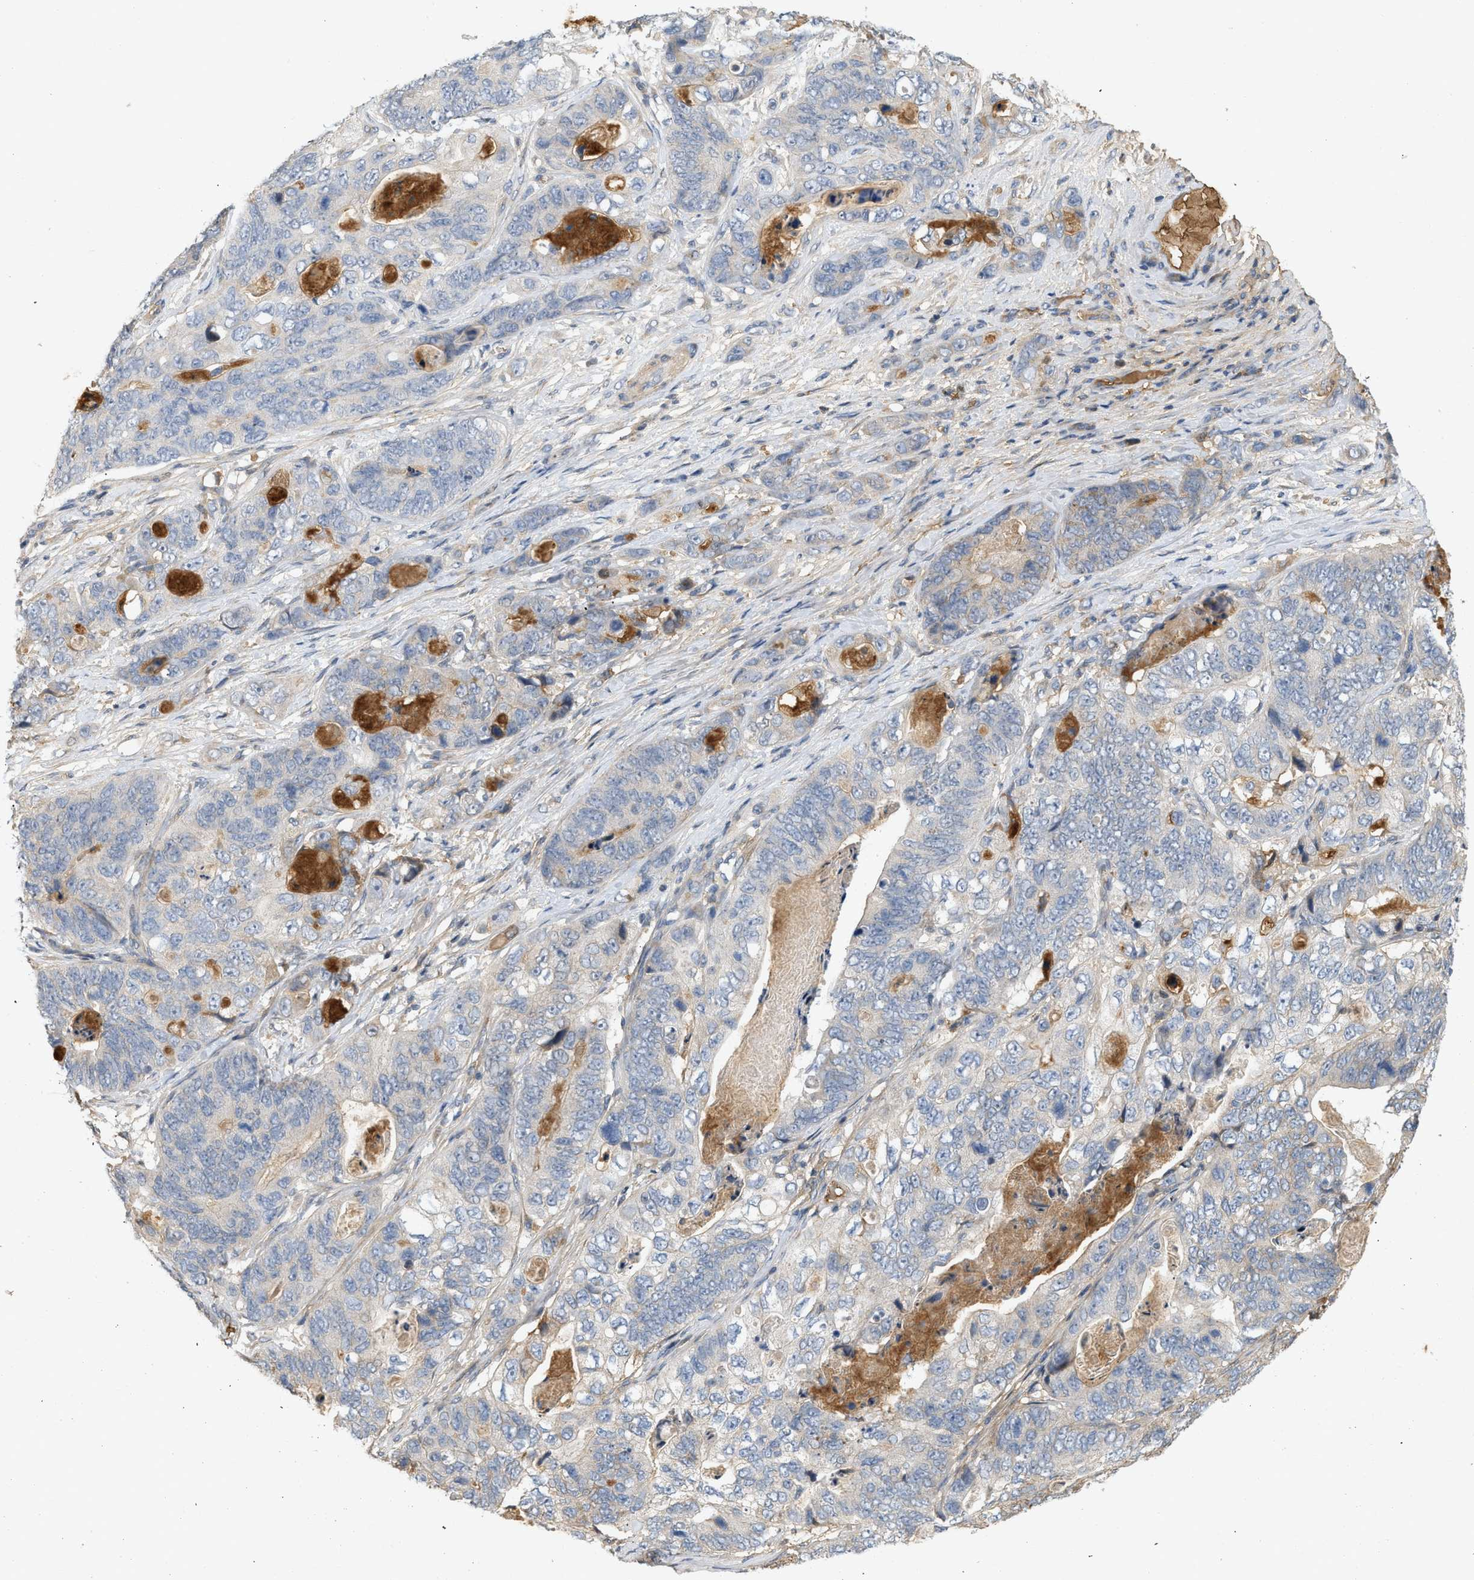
{"staining": {"intensity": "moderate", "quantity": "<25%", "location": "cytoplasmic/membranous"}, "tissue": "stomach cancer", "cell_type": "Tumor cells", "image_type": "cancer", "snomed": [{"axis": "morphology", "description": "Adenocarcinoma, NOS"}, {"axis": "topography", "description": "Stomach"}], "caption": "Immunohistochemistry image of neoplastic tissue: adenocarcinoma (stomach) stained using immunohistochemistry (IHC) displays low levels of moderate protein expression localized specifically in the cytoplasmic/membranous of tumor cells, appearing as a cytoplasmic/membranous brown color.", "gene": "F8", "patient": {"sex": "female", "age": 89}}